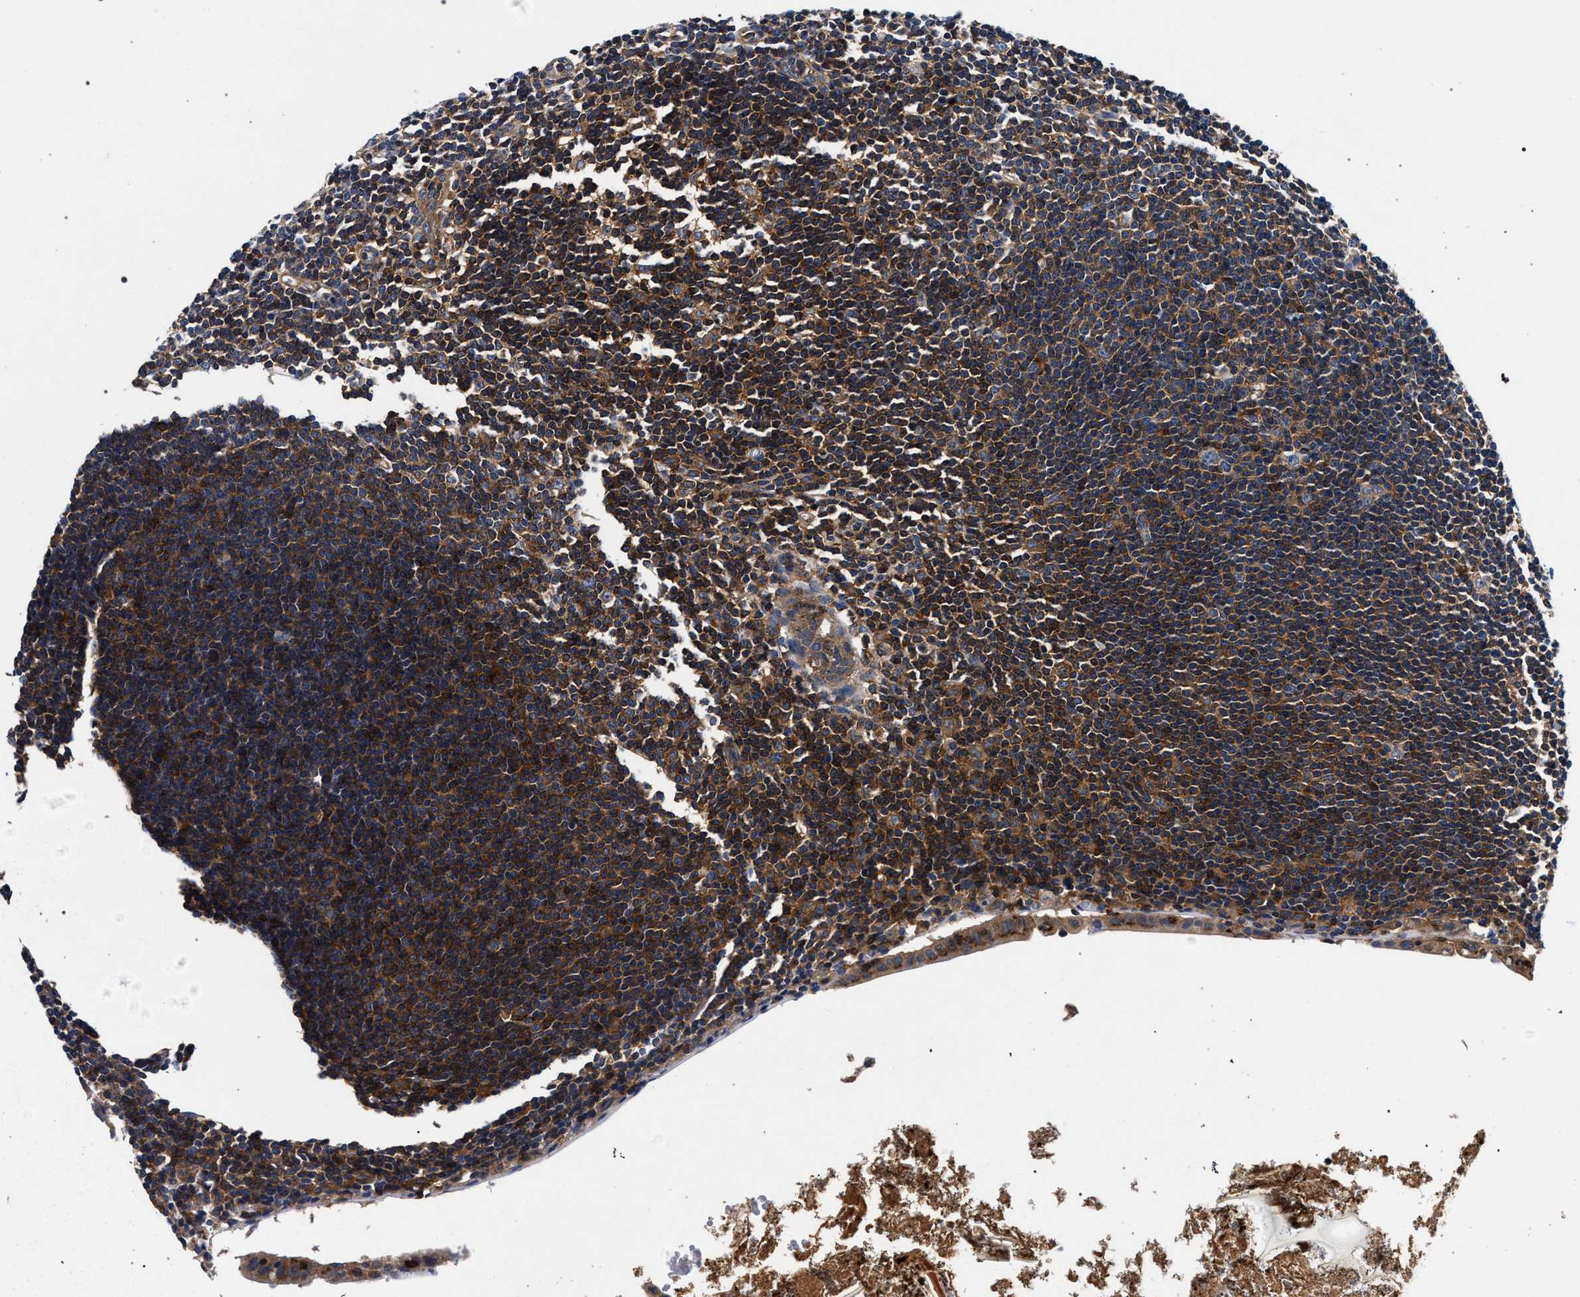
{"staining": {"intensity": "moderate", "quantity": ">75%", "location": "cytoplasmic/membranous"}, "tissue": "appendix", "cell_type": "Glandular cells", "image_type": "normal", "snomed": [{"axis": "morphology", "description": "Normal tissue, NOS"}, {"axis": "topography", "description": "Appendix"}], "caption": "IHC photomicrograph of normal human appendix stained for a protein (brown), which reveals medium levels of moderate cytoplasmic/membranous expression in about >75% of glandular cells.", "gene": "LASP1", "patient": {"sex": "female", "age": 50}}